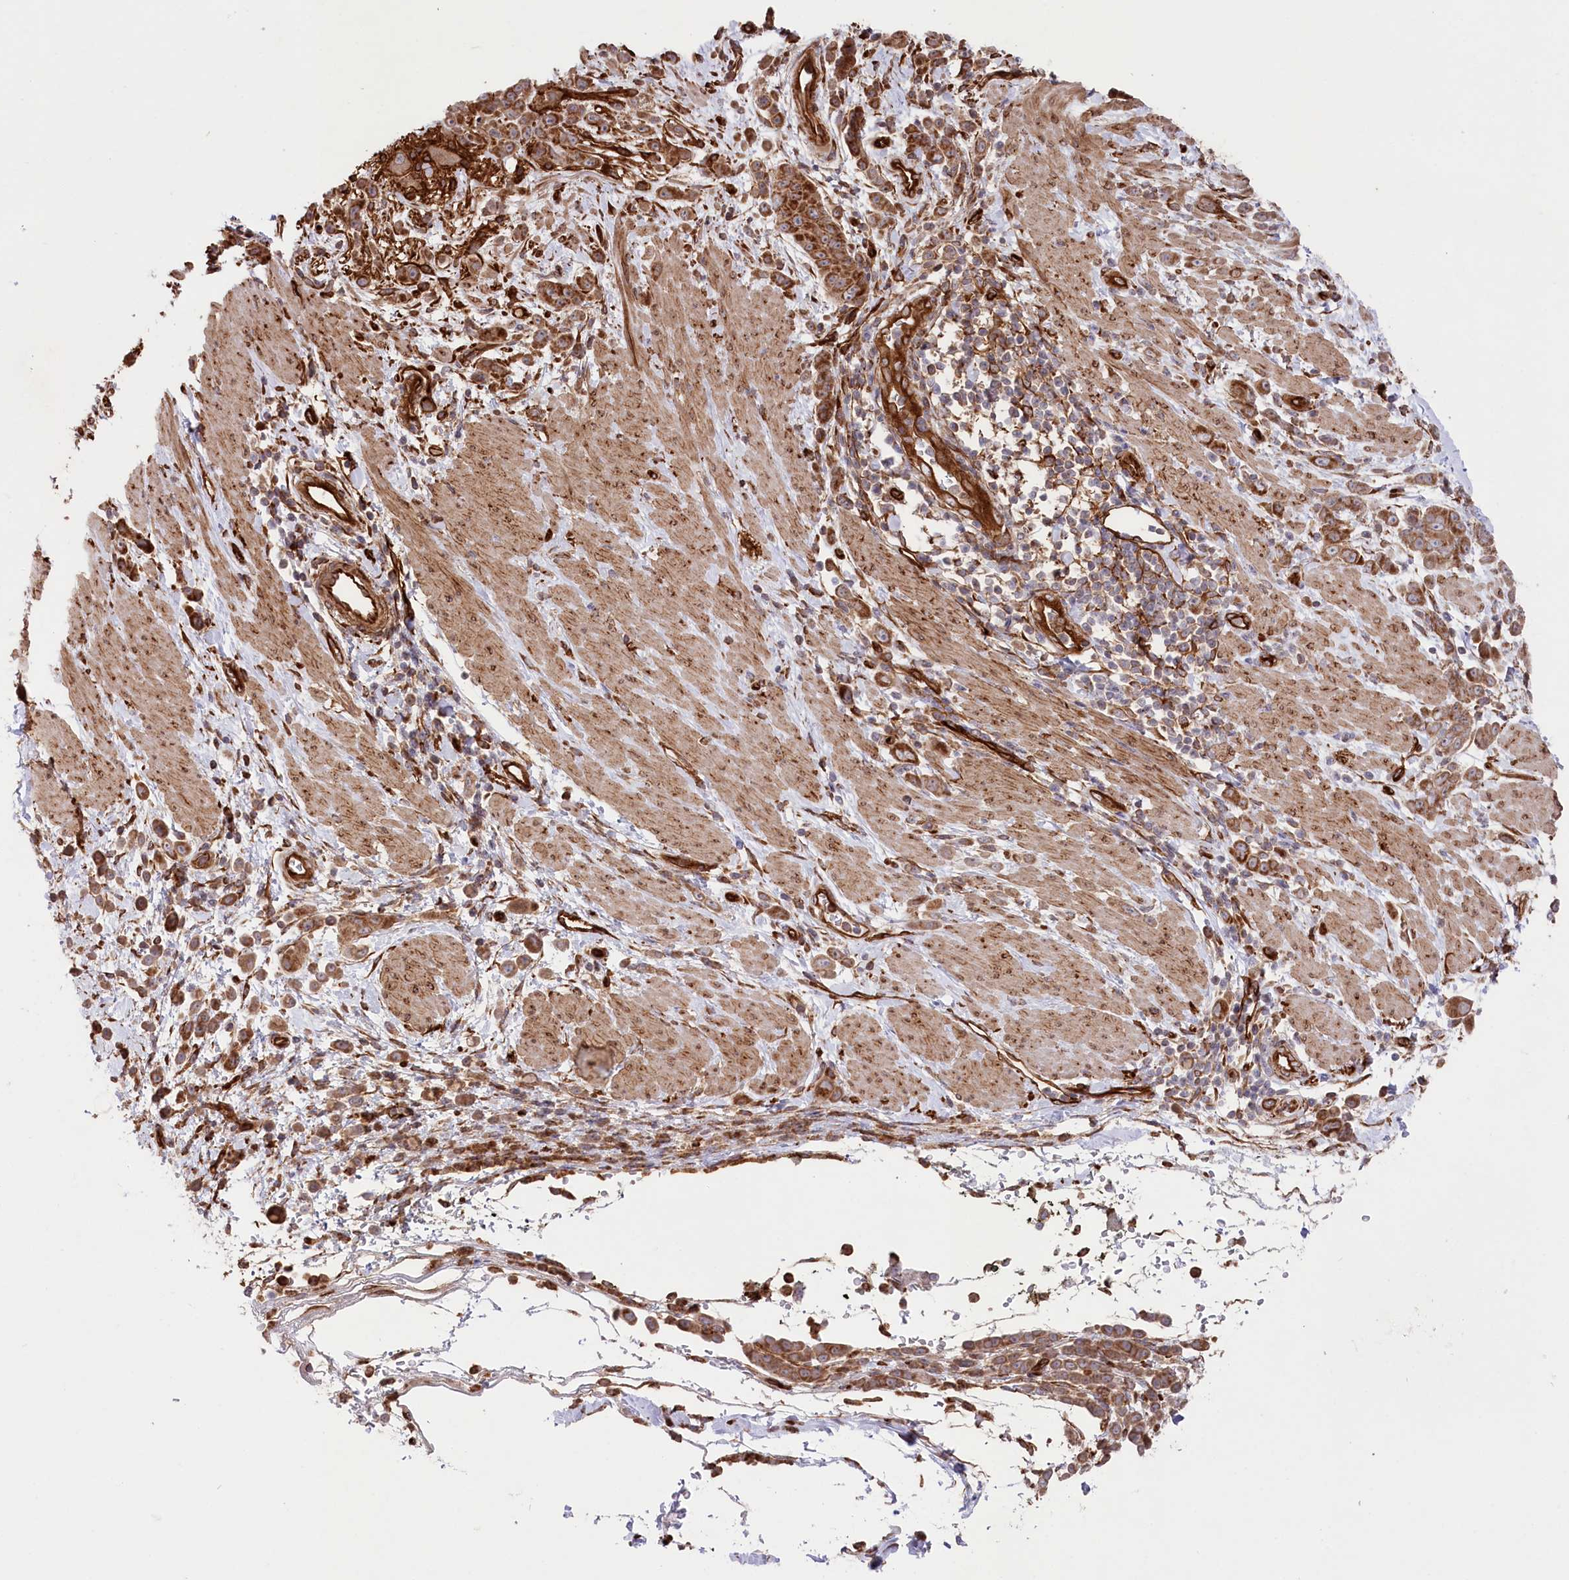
{"staining": {"intensity": "strong", "quantity": ">75%", "location": "cytoplasmic/membranous"}, "tissue": "pancreatic cancer", "cell_type": "Tumor cells", "image_type": "cancer", "snomed": [{"axis": "morphology", "description": "Normal tissue, NOS"}, {"axis": "morphology", "description": "Adenocarcinoma, NOS"}, {"axis": "topography", "description": "Pancreas"}], "caption": "This histopathology image reveals immunohistochemistry staining of adenocarcinoma (pancreatic), with high strong cytoplasmic/membranous staining in about >75% of tumor cells.", "gene": "MTPAP", "patient": {"sex": "female", "age": 64}}